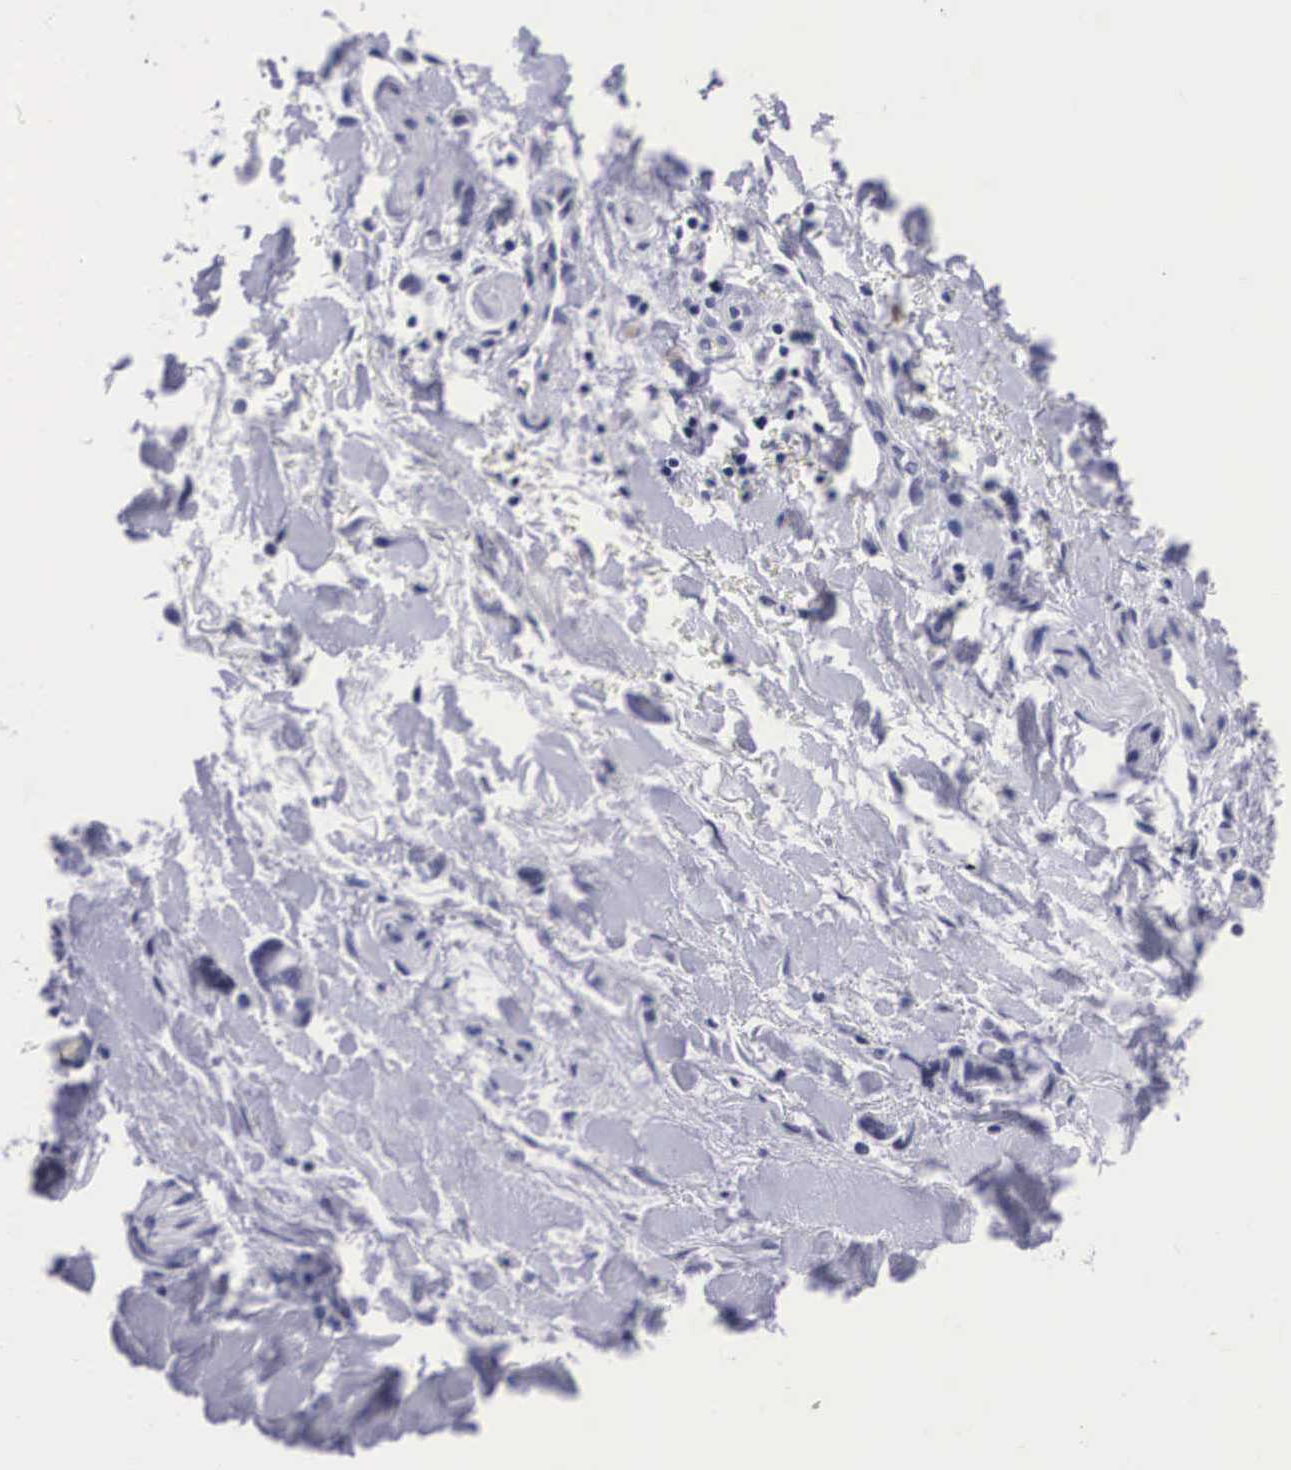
{"staining": {"intensity": "negative", "quantity": "none", "location": "none"}, "tissue": "pancreatic cancer", "cell_type": "Tumor cells", "image_type": "cancer", "snomed": [{"axis": "morphology", "description": "Adenocarcinoma, NOS"}, {"axis": "topography", "description": "Pancreas"}], "caption": "Tumor cells show no significant expression in adenocarcinoma (pancreatic).", "gene": "C22orf31", "patient": {"sex": "female", "age": 70}}